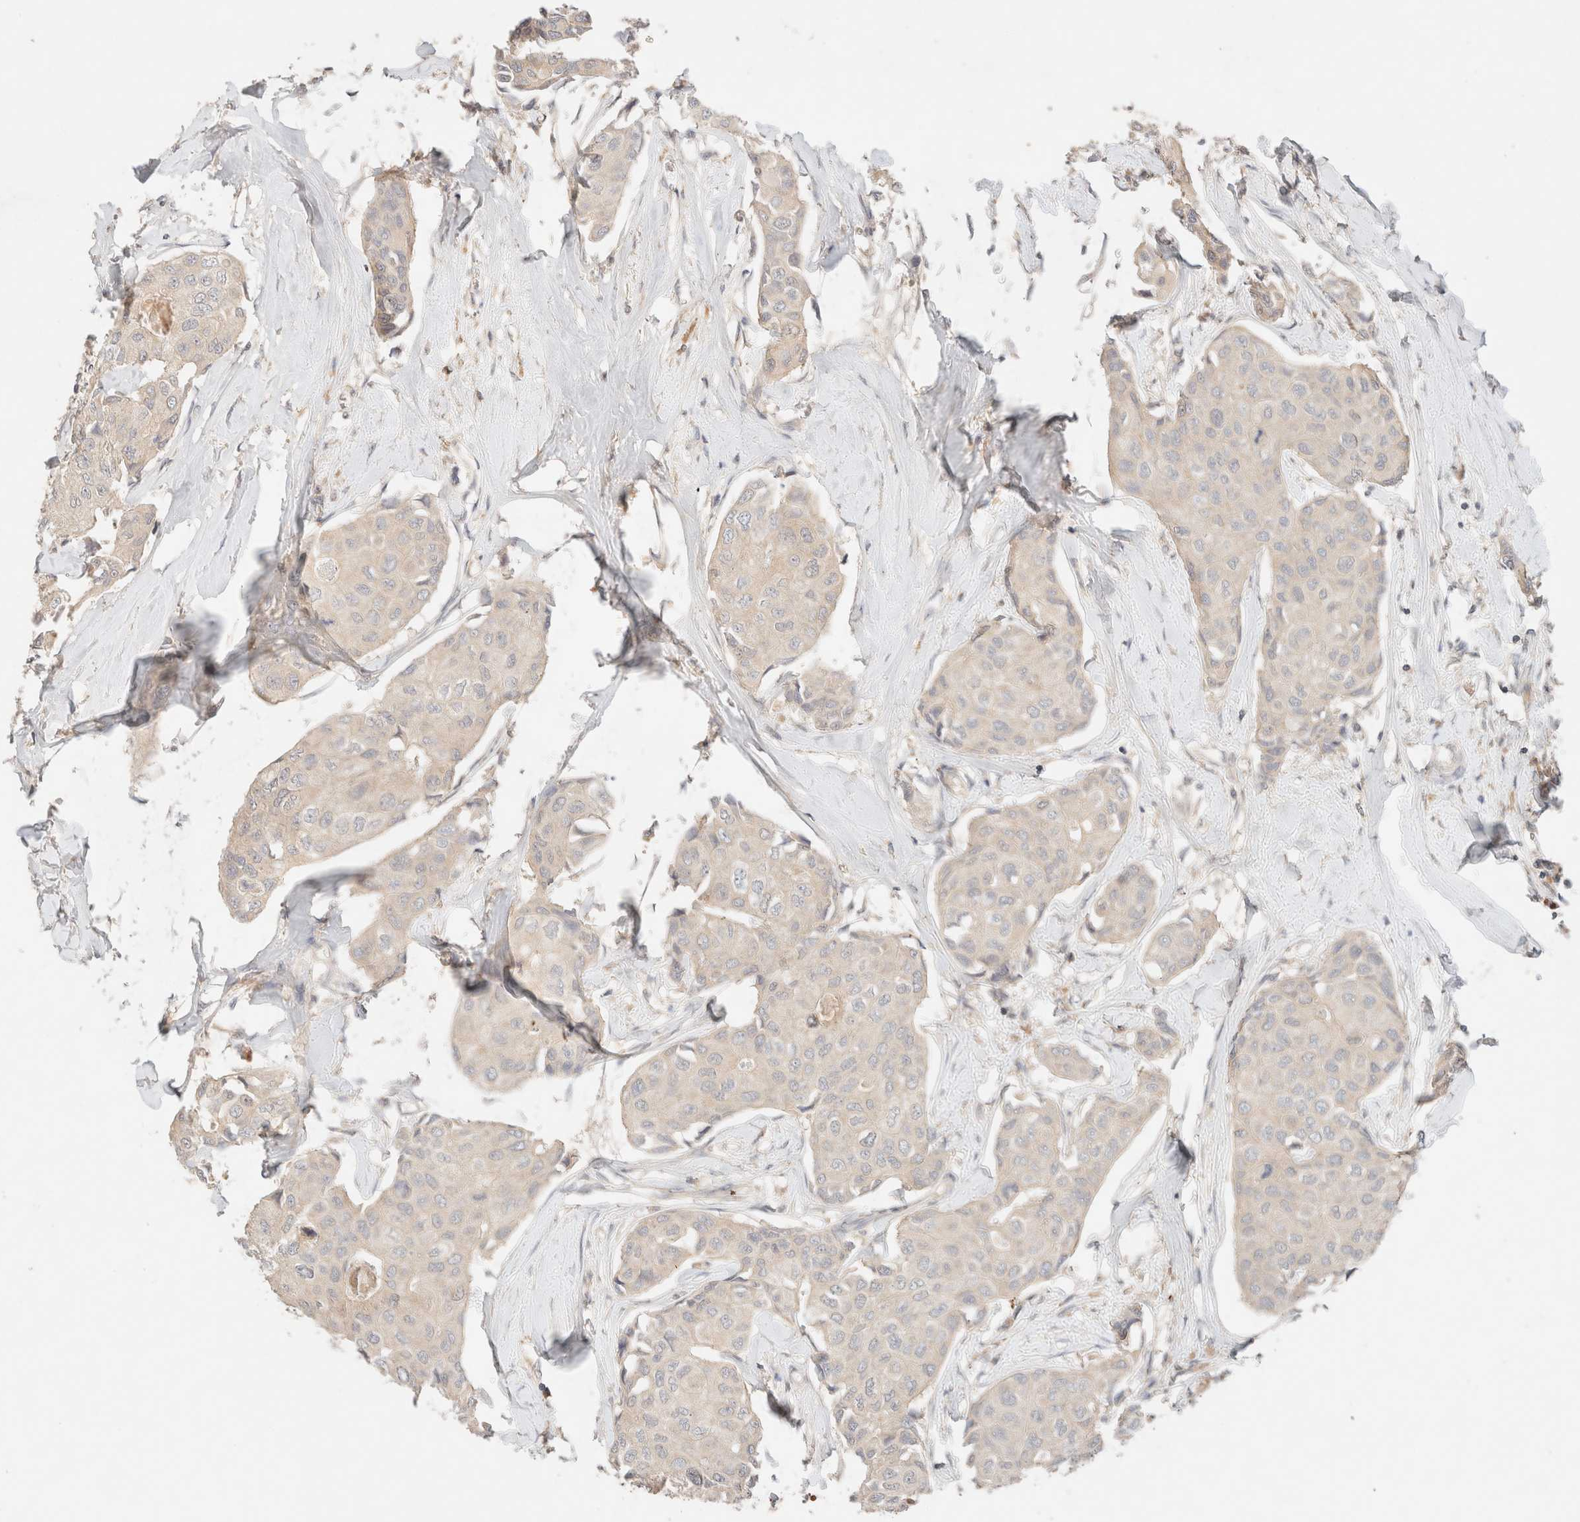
{"staining": {"intensity": "negative", "quantity": "none", "location": "none"}, "tissue": "breast cancer", "cell_type": "Tumor cells", "image_type": "cancer", "snomed": [{"axis": "morphology", "description": "Duct carcinoma"}, {"axis": "topography", "description": "Breast"}], "caption": "A photomicrograph of infiltrating ductal carcinoma (breast) stained for a protein shows no brown staining in tumor cells.", "gene": "SARM1", "patient": {"sex": "female", "age": 80}}